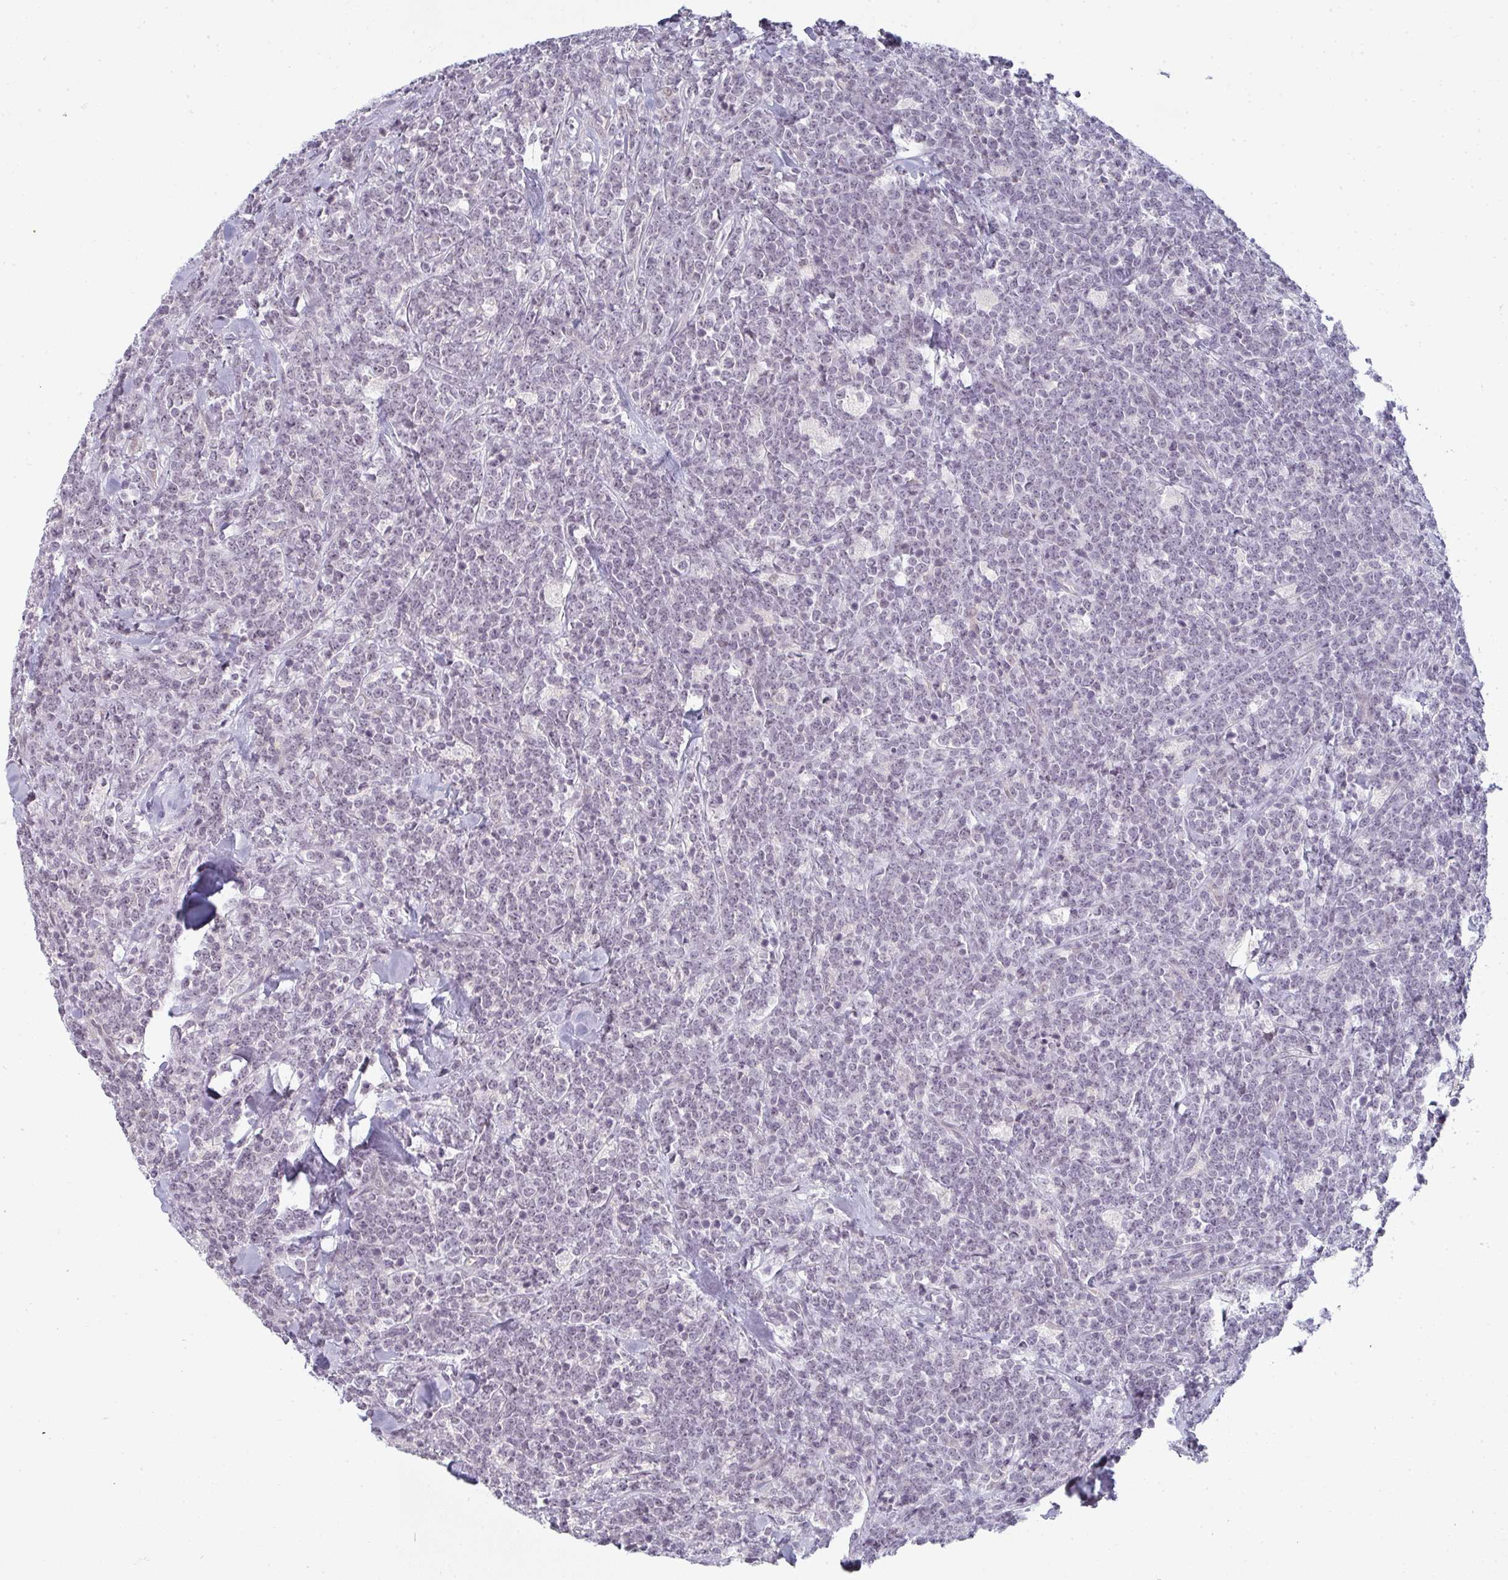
{"staining": {"intensity": "negative", "quantity": "none", "location": "none"}, "tissue": "lymphoma", "cell_type": "Tumor cells", "image_type": "cancer", "snomed": [{"axis": "morphology", "description": "Malignant lymphoma, non-Hodgkin's type, High grade"}, {"axis": "topography", "description": "Small intestine"}, {"axis": "topography", "description": "Colon"}], "caption": "Human lymphoma stained for a protein using immunohistochemistry demonstrates no positivity in tumor cells.", "gene": "RBBP6", "patient": {"sex": "male", "age": 8}}